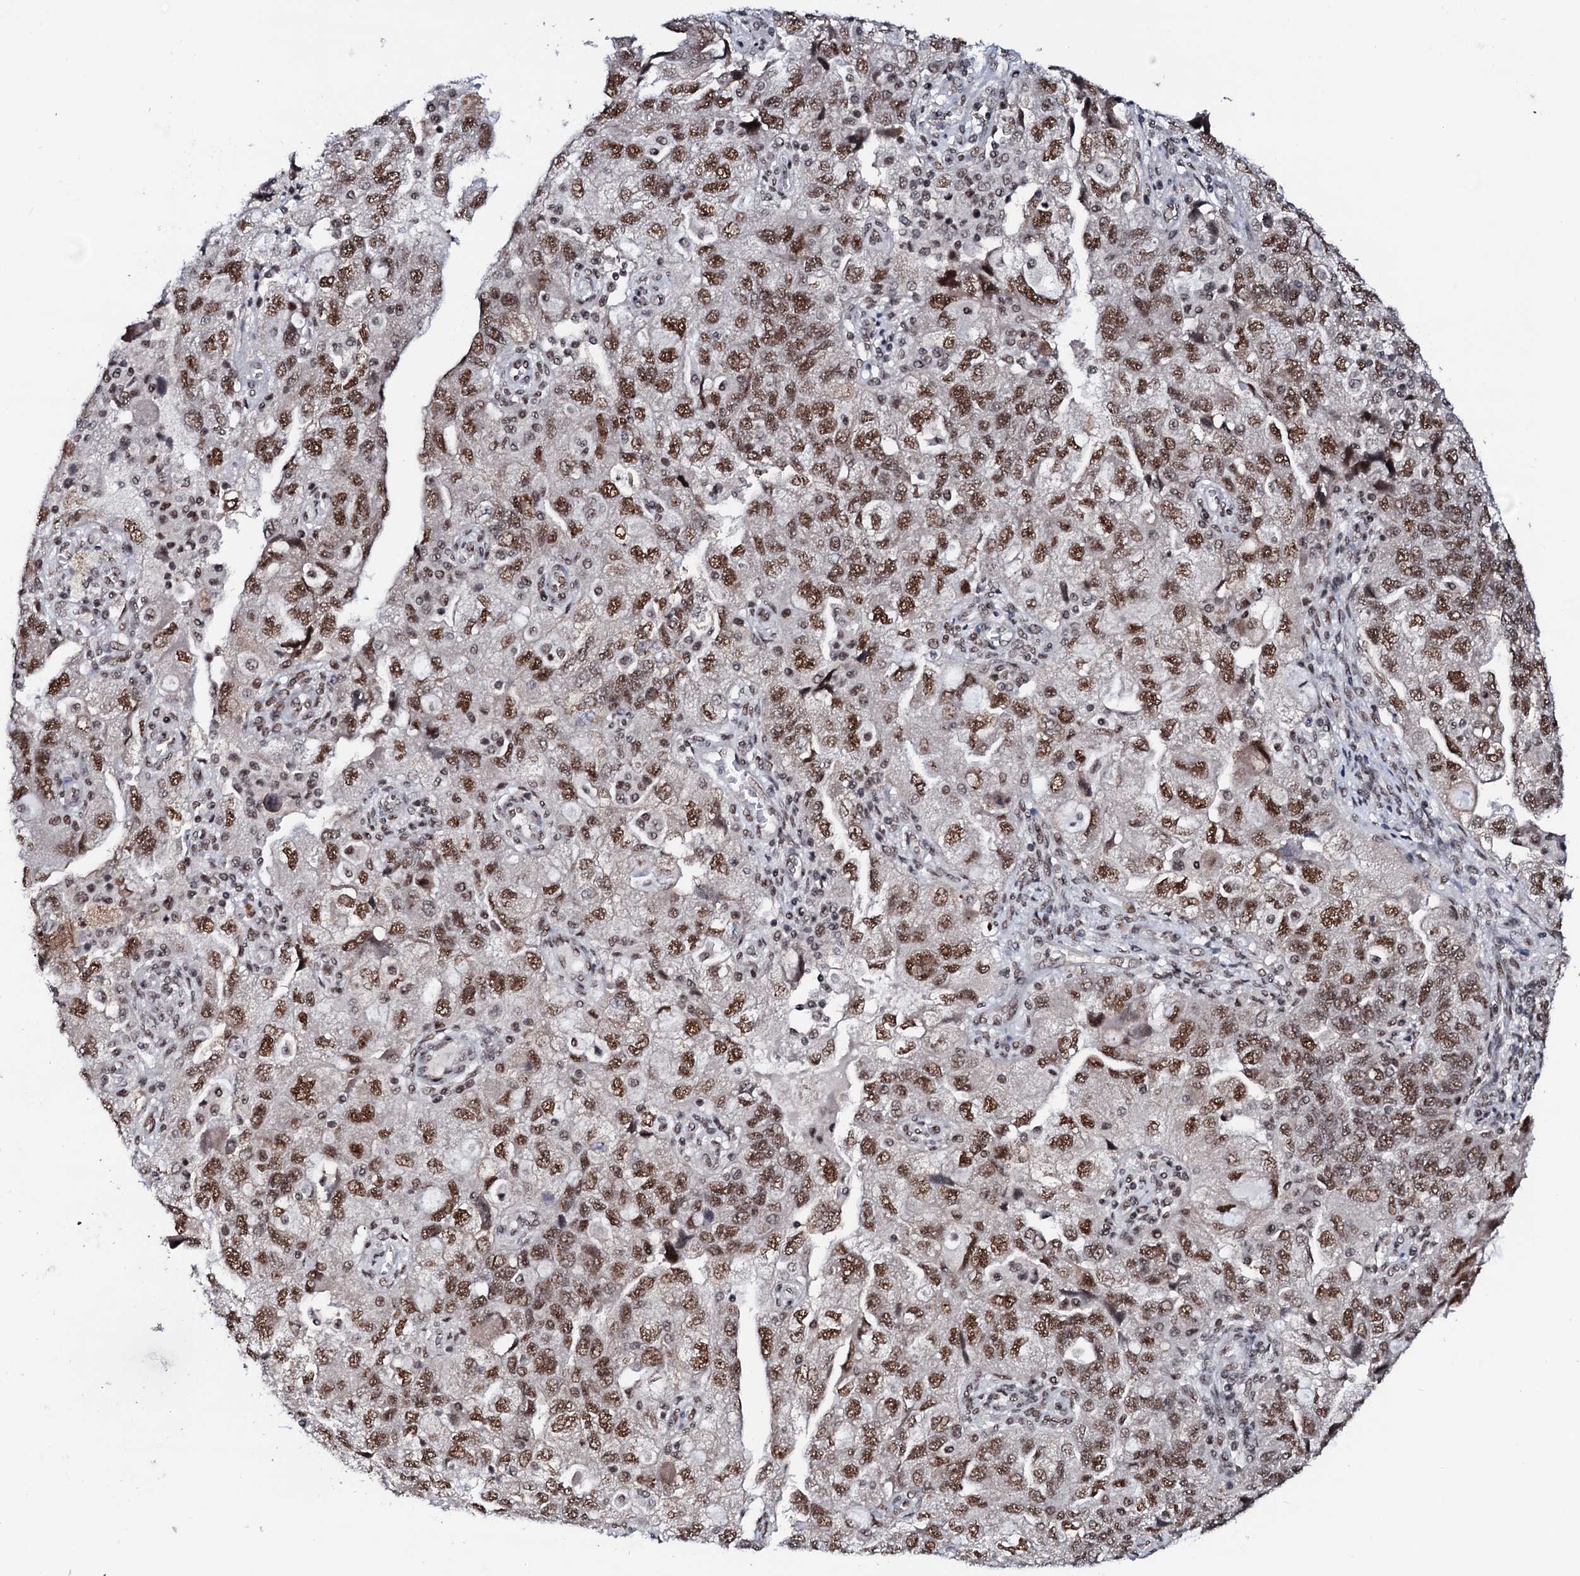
{"staining": {"intensity": "strong", "quantity": ">75%", "location": "nuclear"}, "tissue": "ovarian cancer", "cell_type": "Tumor cells", "image_type": "cancer", "snomed": [{"axis": "morphology", "description": "Carcinoma, NOS"}, {"axis": "morphology", "description": "Cystadenocarcinoma, serous, NOS"}, {"axis": "topography", "description": "Ovary"}], "caption": "This micrograph demonstrates immunohistochemistry staining of human carcinoma (ovarian), with high strong nuclear positivity in approximately >75% of tumor cells.", "gene": "PRPF18", "patient": {"sex": "female", "age": 69}}